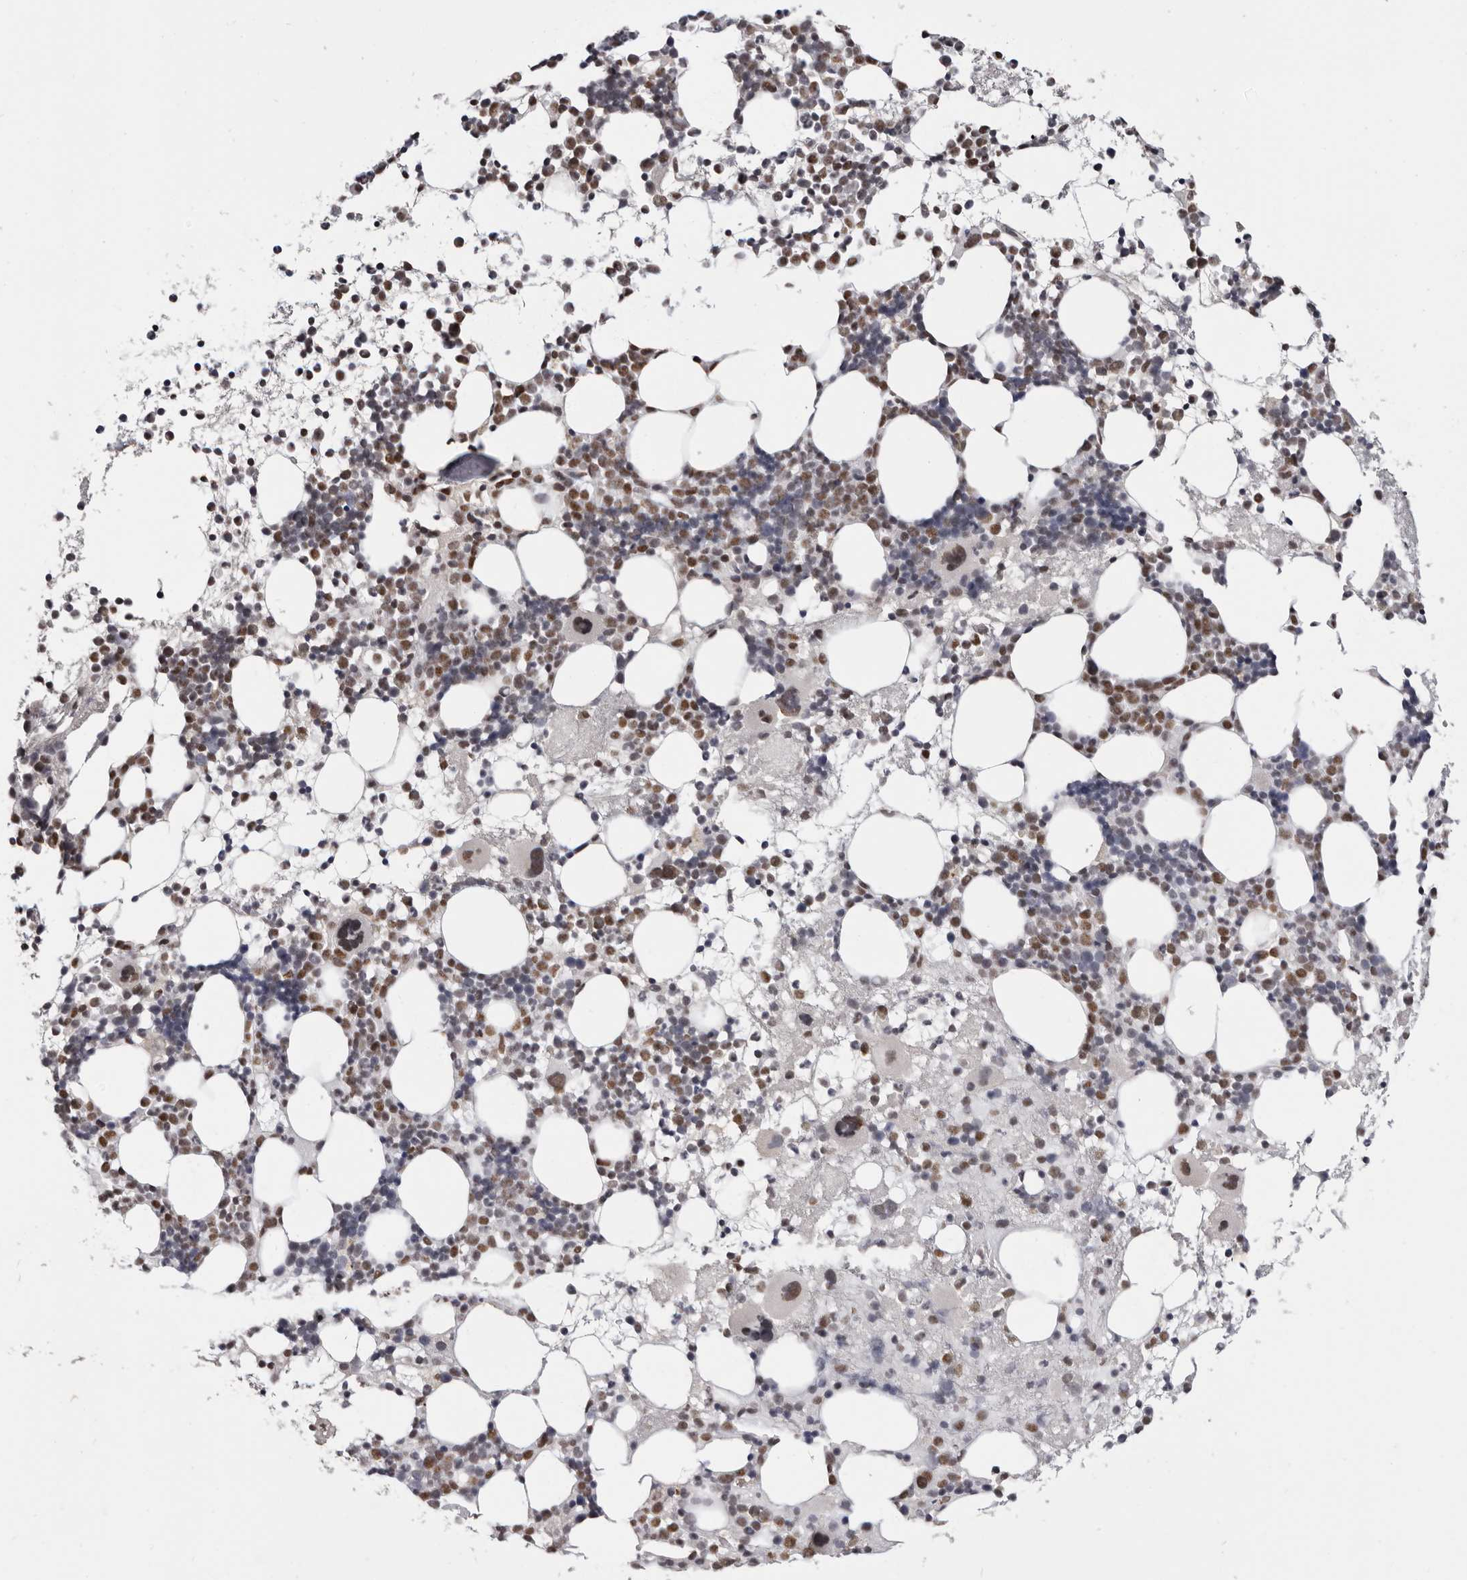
{"staining": {"intensity": "moderate", "quantity": "<25%", "location": "nuclear"}, "tissue": "bone marrow", "cell_type": "Hematopoietic cells", "image_type": "normal", "snomed": [{"axis": "morphology", "description": "Normal tissue, NOS"}, {"axis": "topography", "description": "Bone marrow"}], "caption": "A low amount of moderate nuclear staining is seen in approximately <25% of hematopoietic cells in benign bone marrow. Nuclei are stained in blue.", "gene": "SCAF4", "patient": {"sex": "female", "age": 57}}